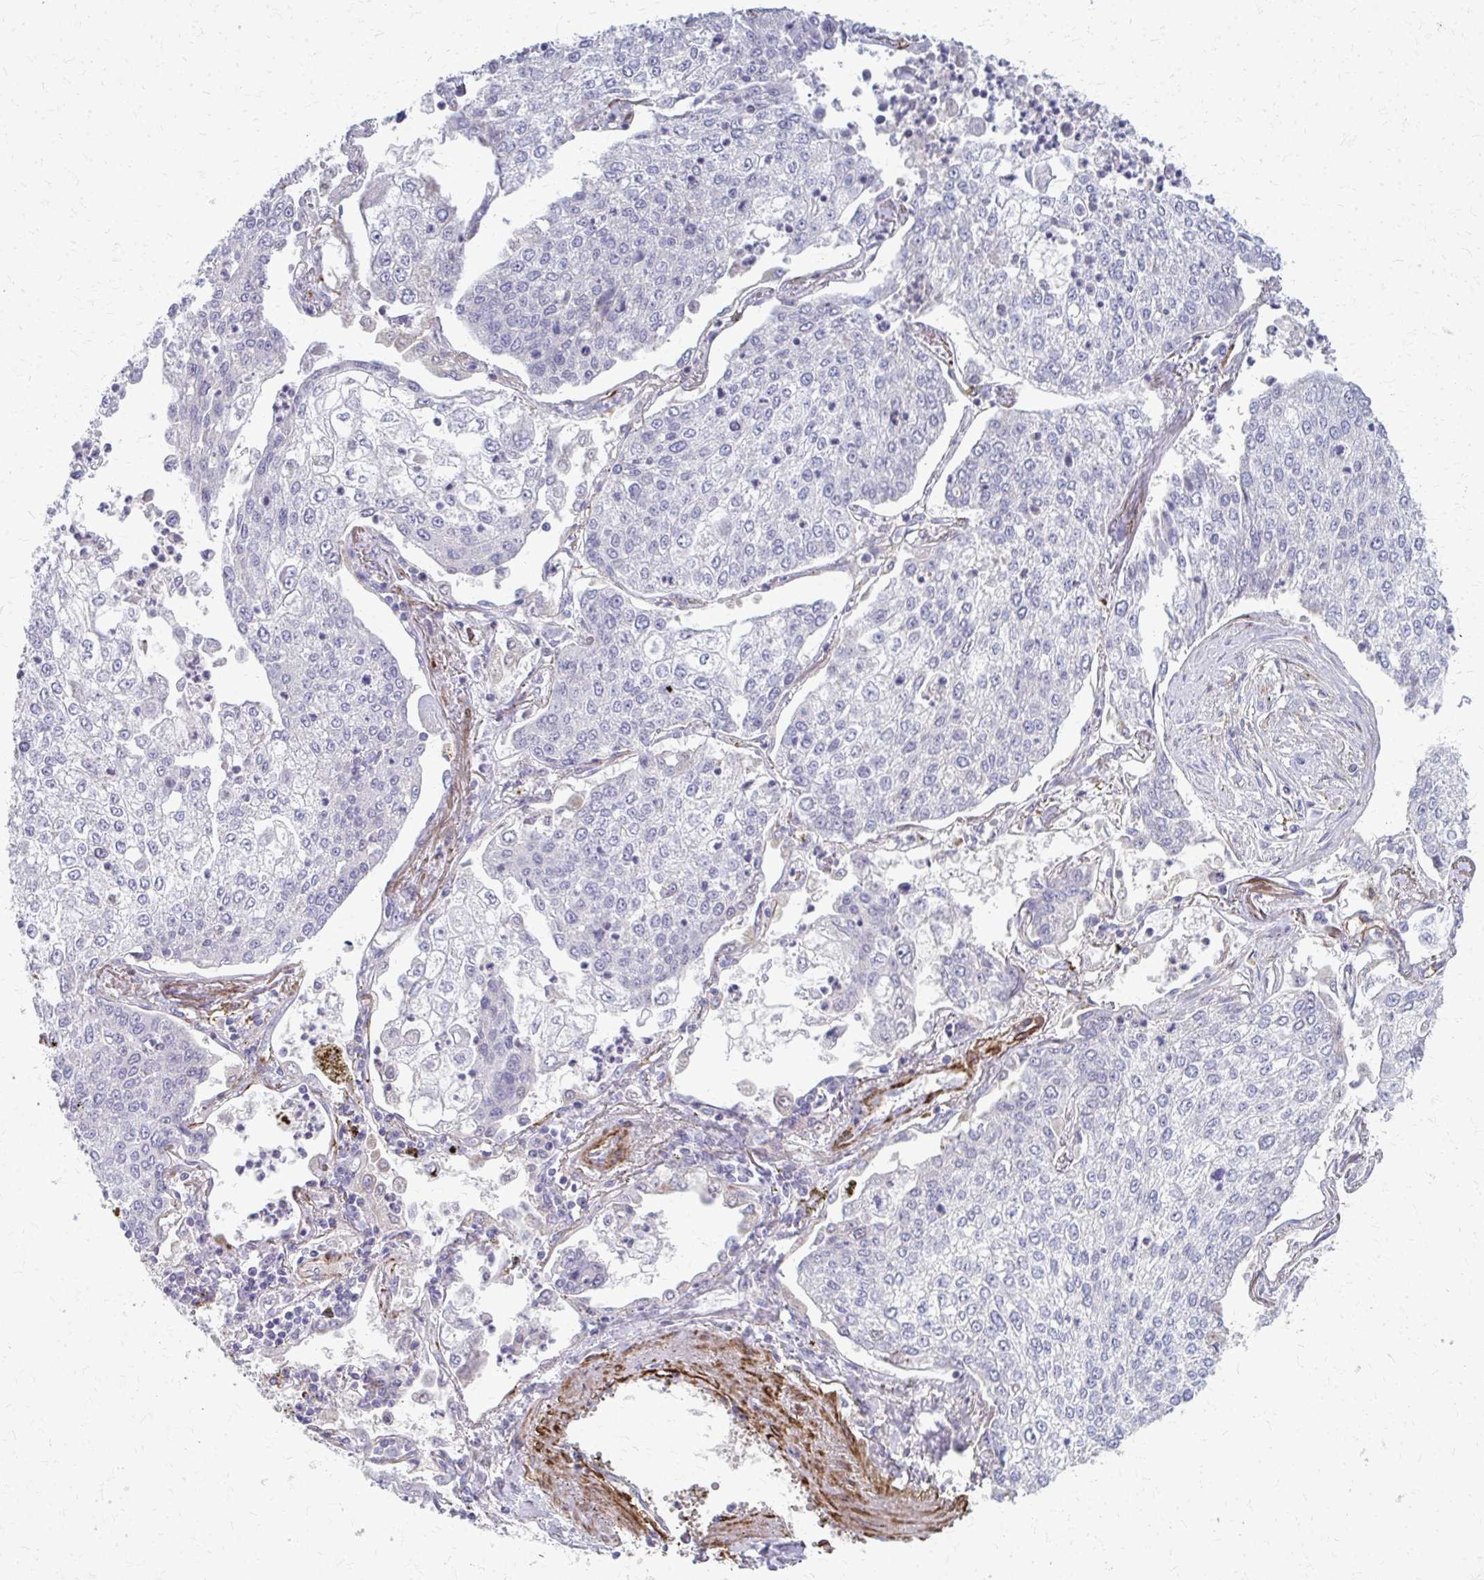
{"staining": {"intensity": "negative", "quantity": "none", "location": "none"}, "tissue": "lung cancer", "cell_type": "Tumor cells", "image_type": "cancer", "snomed": [{"axis": "morphology", "description": "Squamous cell carcinoma, NOS"}, {"axis": "topography", "description": "Lung"}], "caption": "An image of lung cancer stained for a protein shows no brown staining in tumor cells.", "gene": "ADIPOQ", "patient": {"sex": "male", "age": 74}}